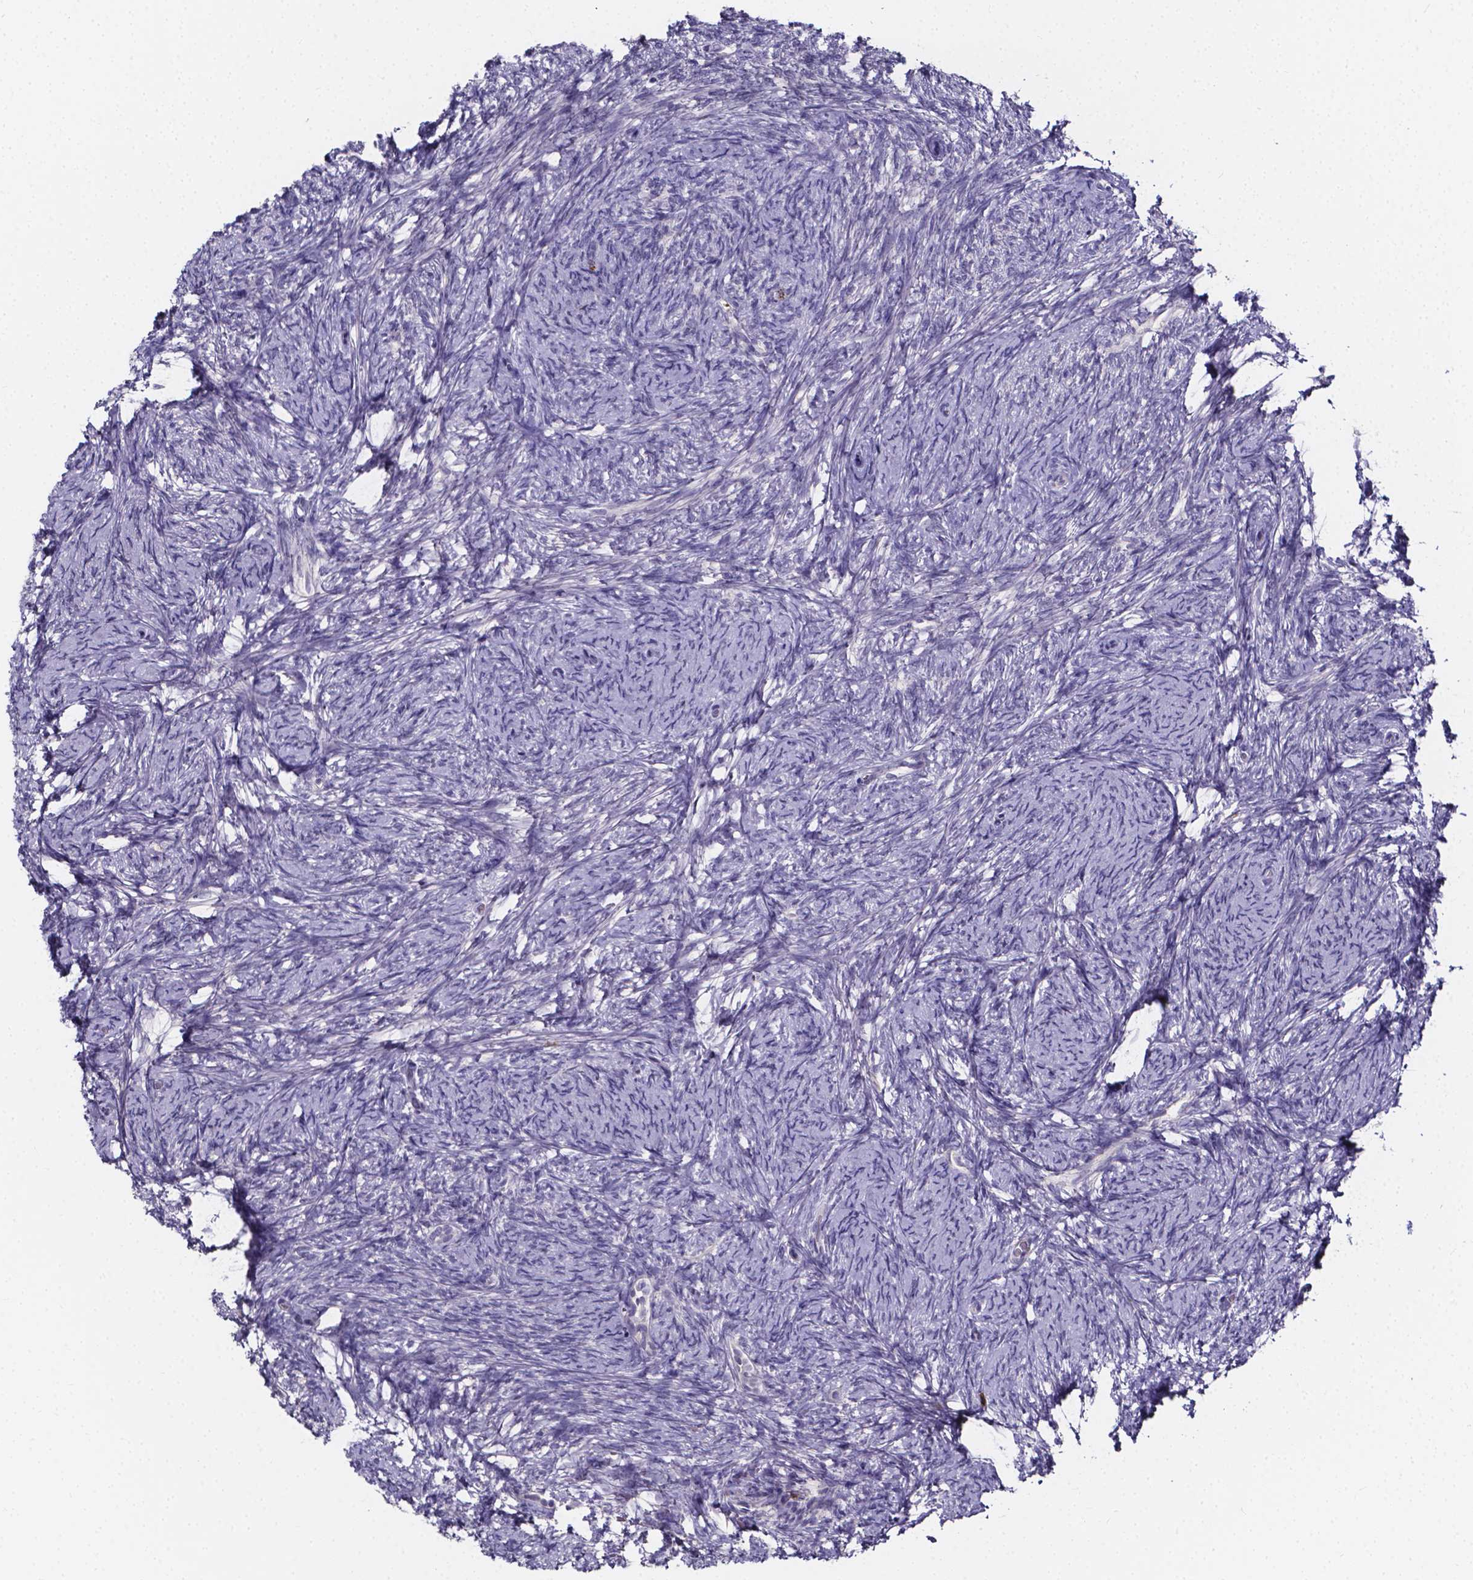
{"staining": {"intensity": "negative", "quantity": "none", "location": "none"}, "tissue": "ovary", "cell_type": "Ovarian stroma cells", "image_type": "normal", "snomed": [{"axis": "morphology", "description": "Normal tissue, NOS"}, {"axis": "topography", "description": "Ovary"}], "caption": "The image reveals no significant positivity in ovarian stroma cells of ovary.", "gene": "THEMIS", "patient": {"sex": "female", "age": 34}}